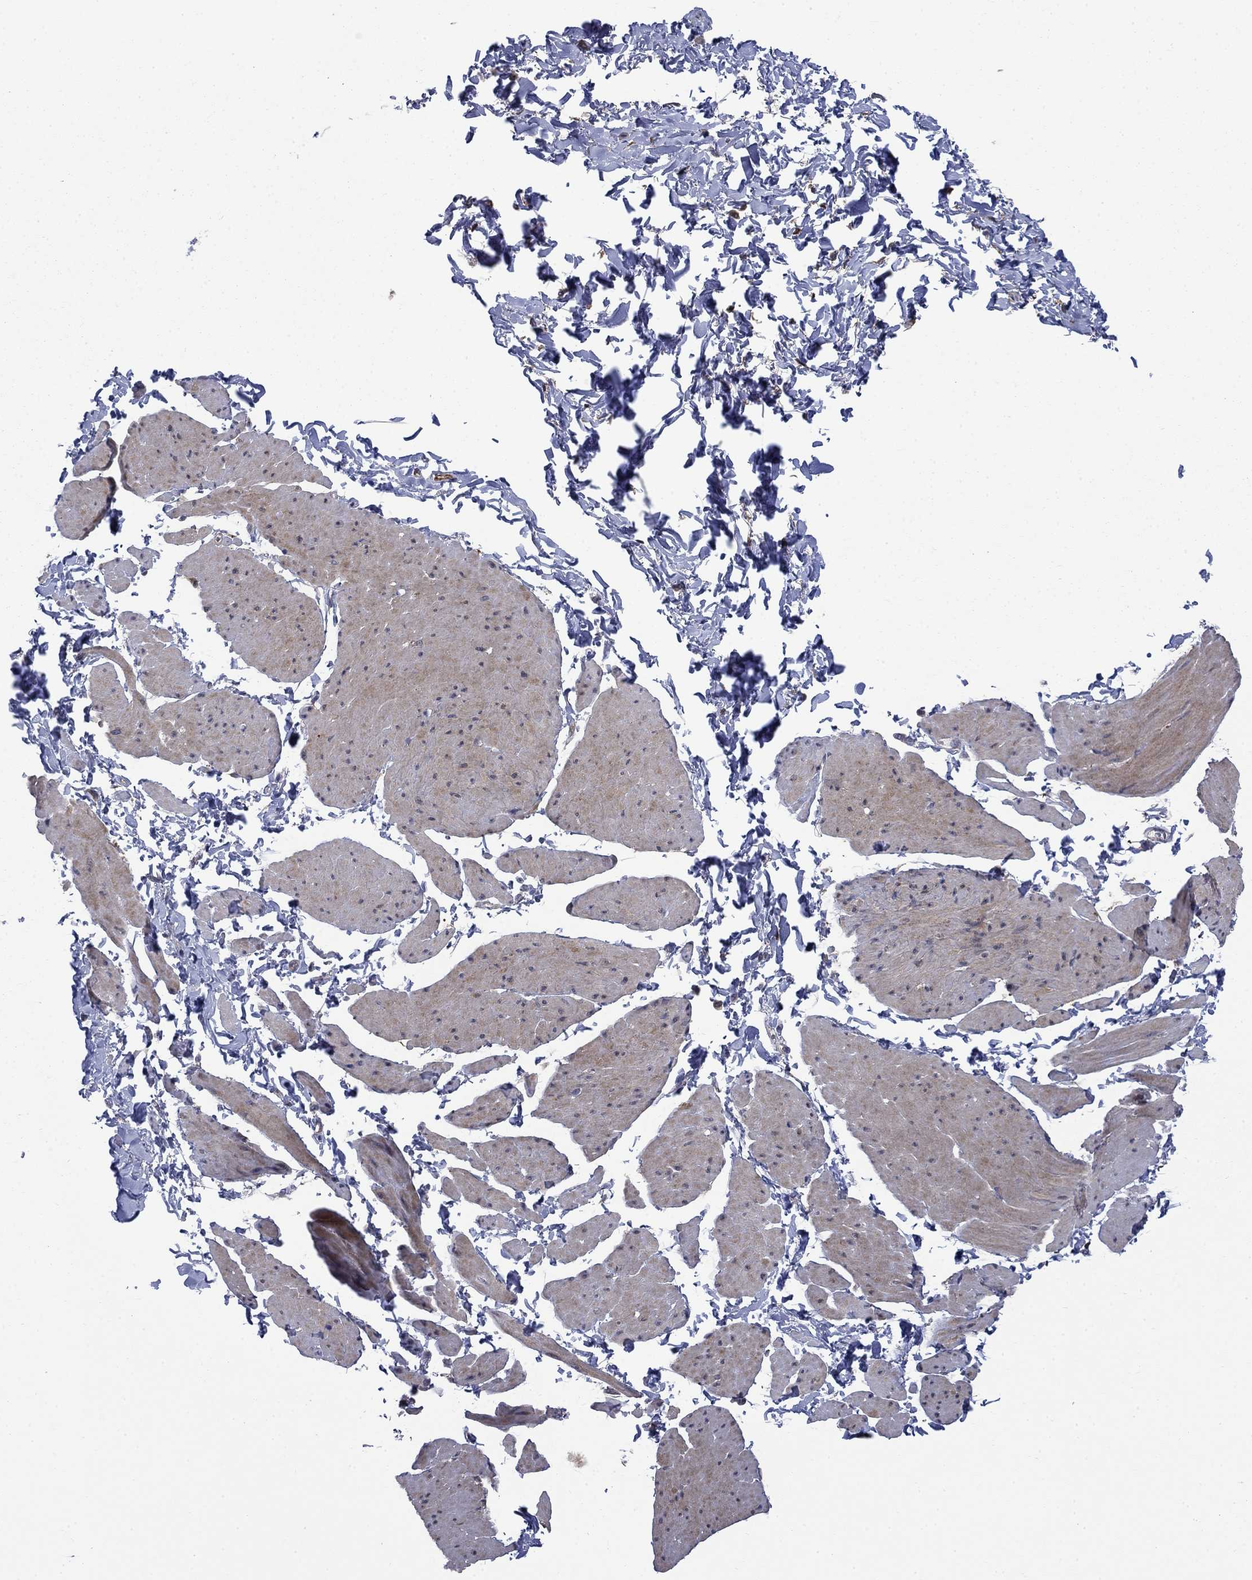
{"staining": {"intensity": "weak", "quantity": "25%-75%", "location": "cytoplasmic/membranous"}, "tissue": "smooth muscle", "cell_type": "Smooth muscle cells", "image_type": "normal", "snomed": [{"axis": "morphology", "description": "Normal tissue, NOS"}, {"axis": "topography", "description": "Adipose tissue"}, {"axis": "topography", "description": "Smooth muscle"}, {"axis": "topography", "description": "Peripheral nerve tissue"}], "caption": "Weak cytoplasmic/membranous staining for a protein is appreciated in about 25%-75% of smooth muscle cells of normal smooth muscle using immunohistochemistry.", "gene": "PDZD2", "patient": {"sex": "male", "age": 83}}